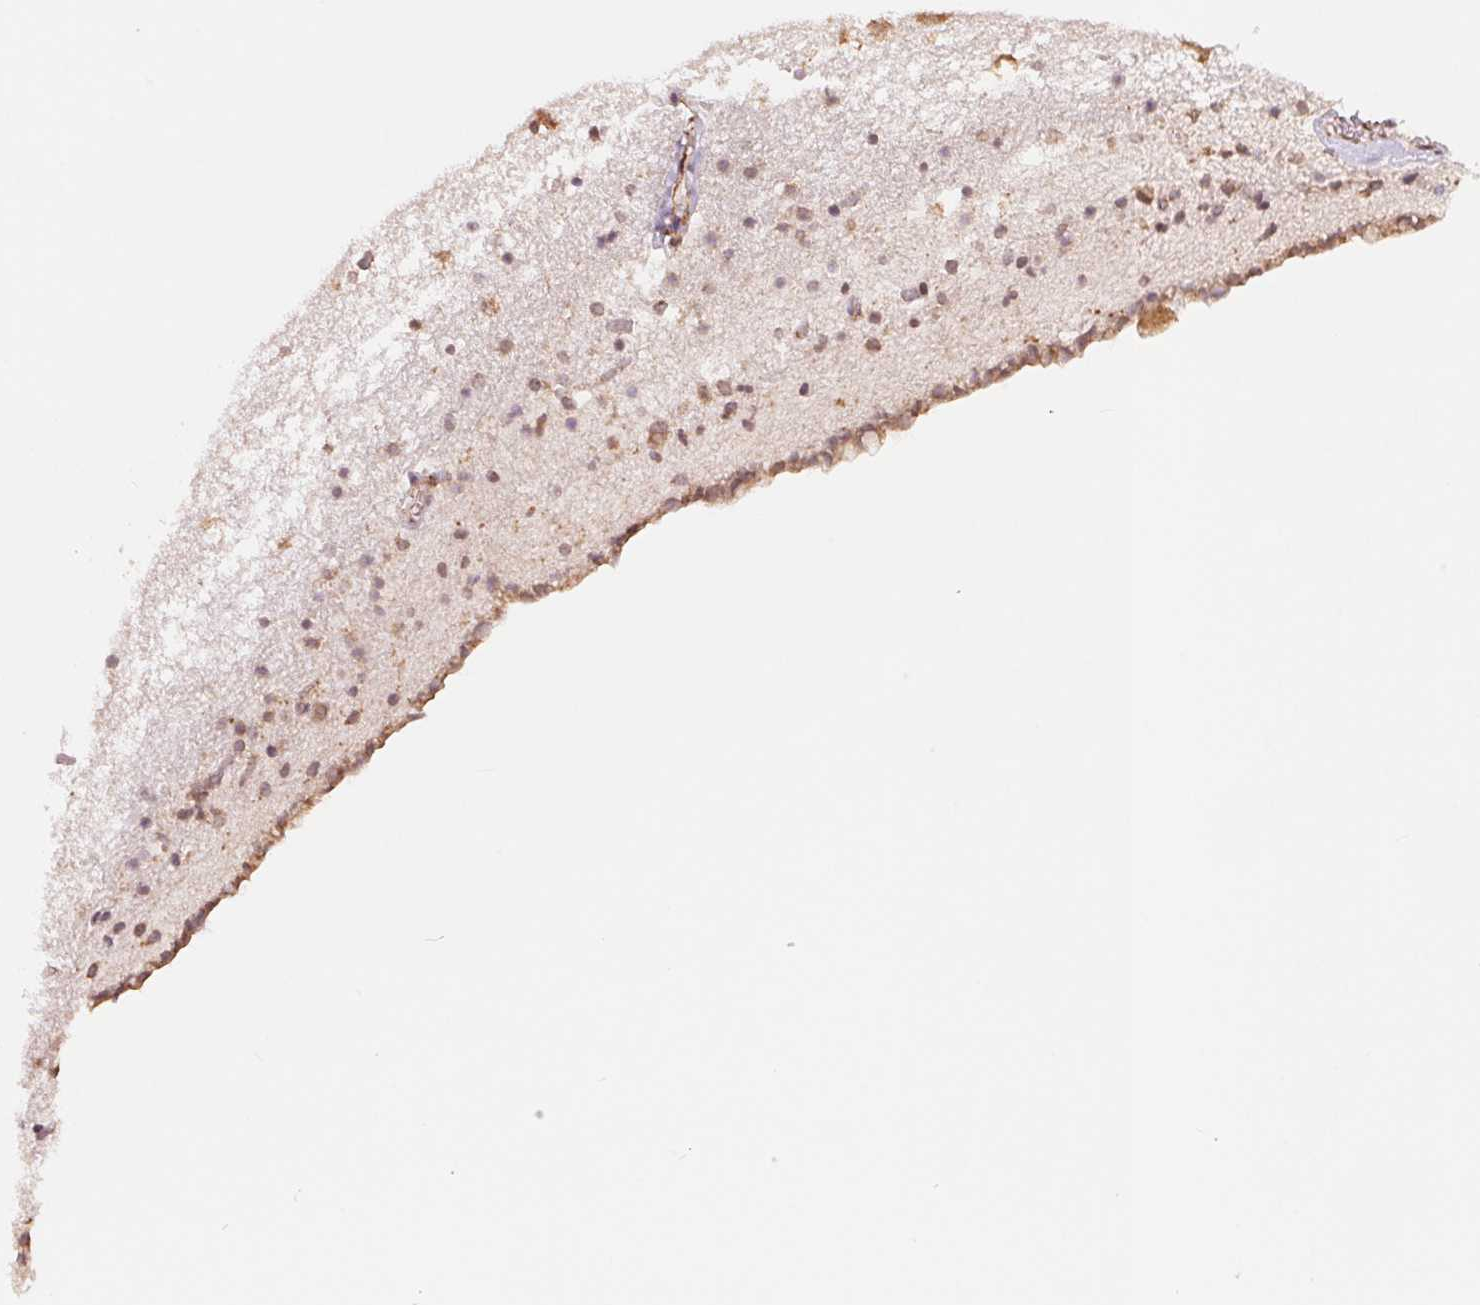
{"staining": {"intensity": "moderate", "quantity": ">75%", "location": "cytoplasmic/membranous"}, "tissue": "caudate", "cell_type": "Glial cells", "image_type": "normal", "snomed": [{"axis": "morphology", "description": "Normal tissue, NOS"}, {"axis": "topography", "description": "Lateral ventricle wall"}], "caption": "Moderate cytoplasmic/membranous positivity is identified in approximately >75% of glial cells in unremarkable caudate. (DAB (3,3'-diaminobenzidine) IHC, brown staining for protein, blue staining for nuclei).", "gene": "RPN1", "patient": {"sex": "female", "age": 42}}